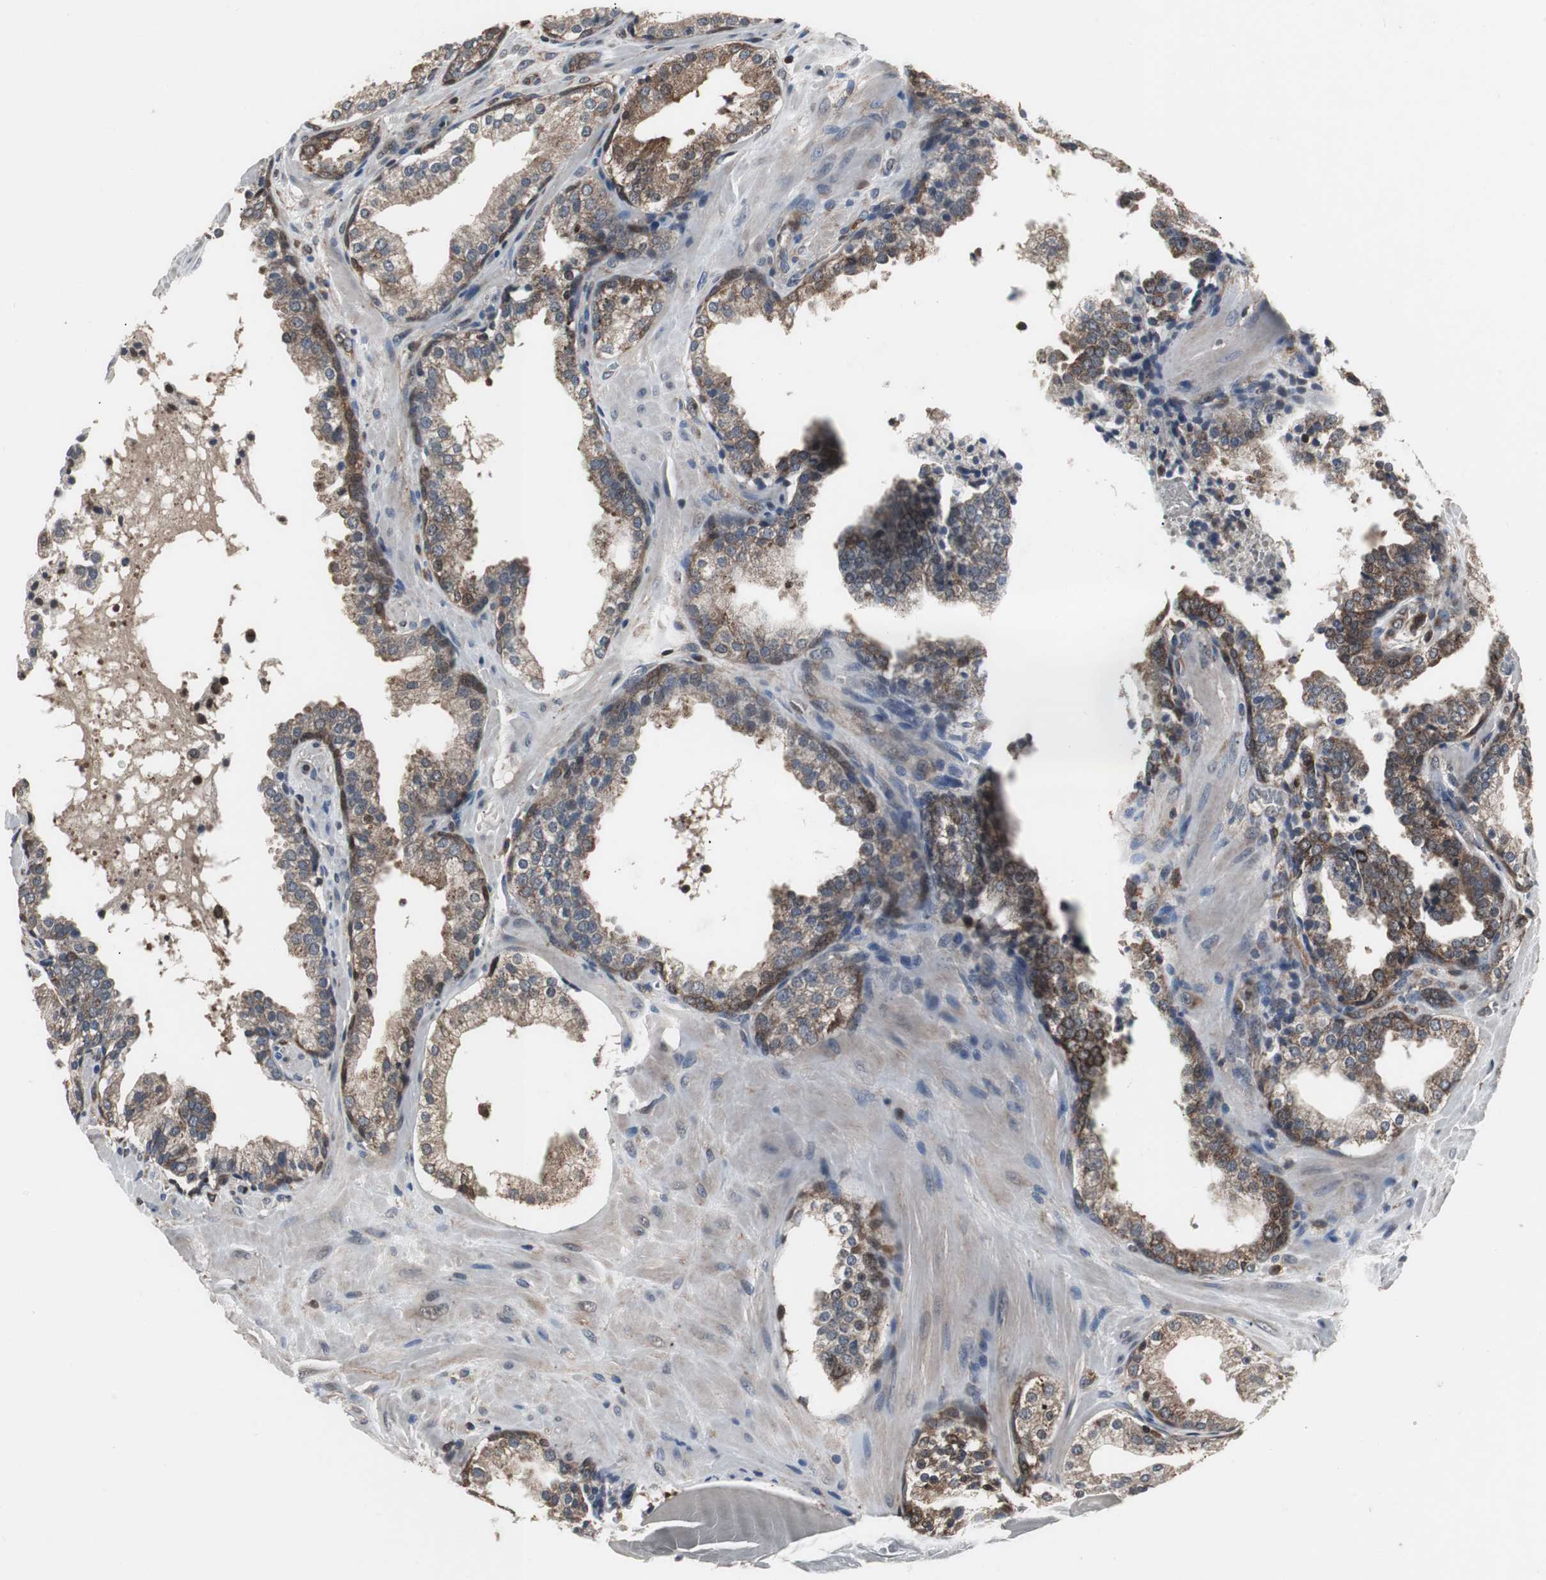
{"staining": {"intensity": "strong", "quantity": ">75%", "location": "cytoplasmic/membranous"}, "tissue": "prostate cancer", "cell_type": "Tumor cells", "image_type": "cancer", "snomed": [{"axis": "morphology", "description": "Adenocarcinoma, High grade"}, {"axis": "topography", "description": "Prostate"}], "caption": "Prostate cancer (adenocarcinoma (high-grade)) stained with IHC shows strong cytoplasmic/membranous expression in about >75% of tumor cells. The protein of interest is shown in brown color, while the nuclei are stained blue.", "gene": "ZSCAN22", "patient": {"sex": "male", "age": 68}}